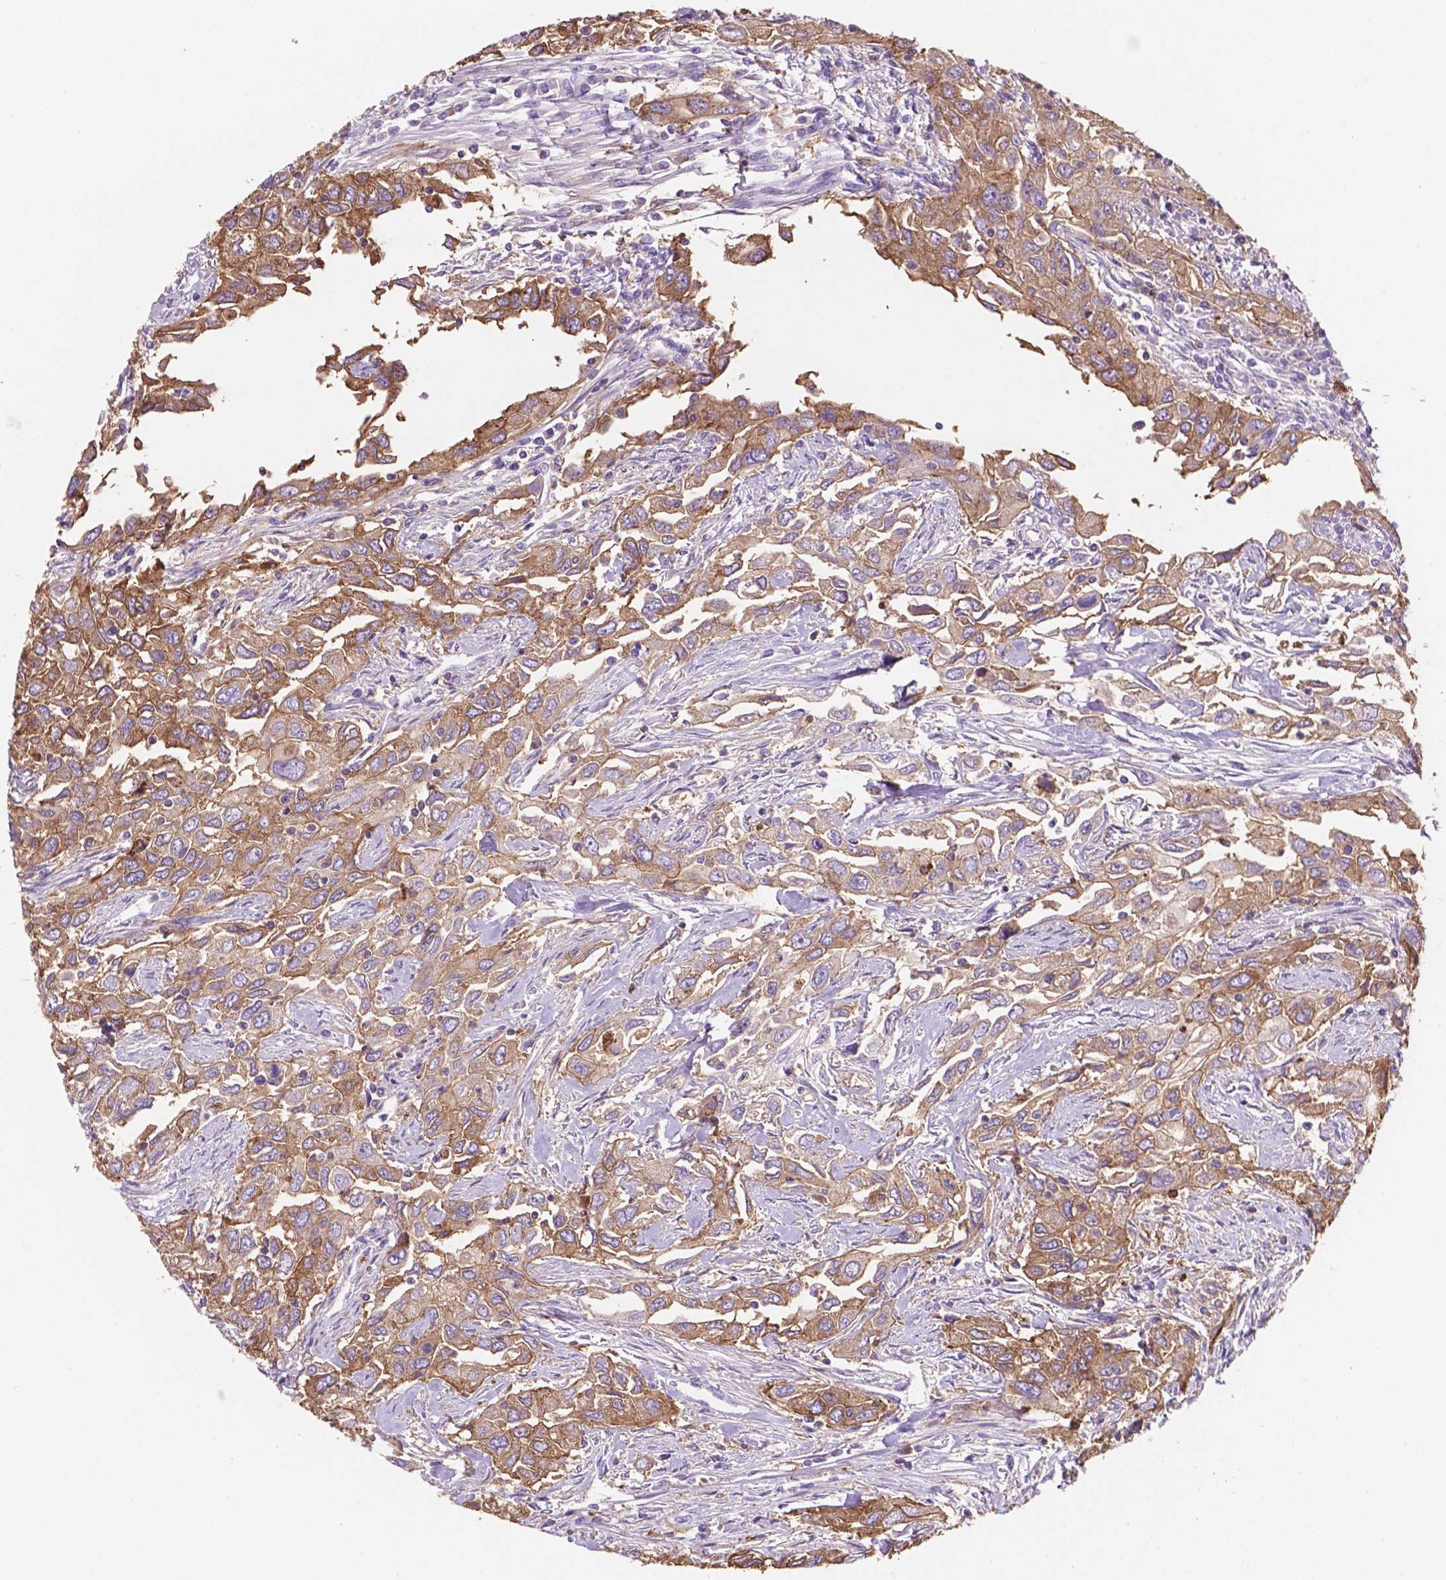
{"staining": {"intensity": "weak", "quantity": ">75%", "location": "cytoplasmic/membranous"}, "tissue": "urothelial cancer", "cell_type": "Tumor cells", "image_type": "cancer", "snomed": [{"axis": "morphology", "description": "Urothelial carcinoma, High grade"}, {"axis": "topography", "description": "Urinary bladder"}], "caption": "Immunohistochemistry (IHC) photomicrograph of neoplastic tissue: urothelial carcinoma (high-grade) stained using immunohistochemistry (IHC) displays low levels of weak protein expression localized specifically in the cytoplasmic/membranous of tumor cells, appearing as a cytoplasmic/membranous brown color.", "gene": "MKRN2OS", "patient": {"sex": "male", "age": 76}}